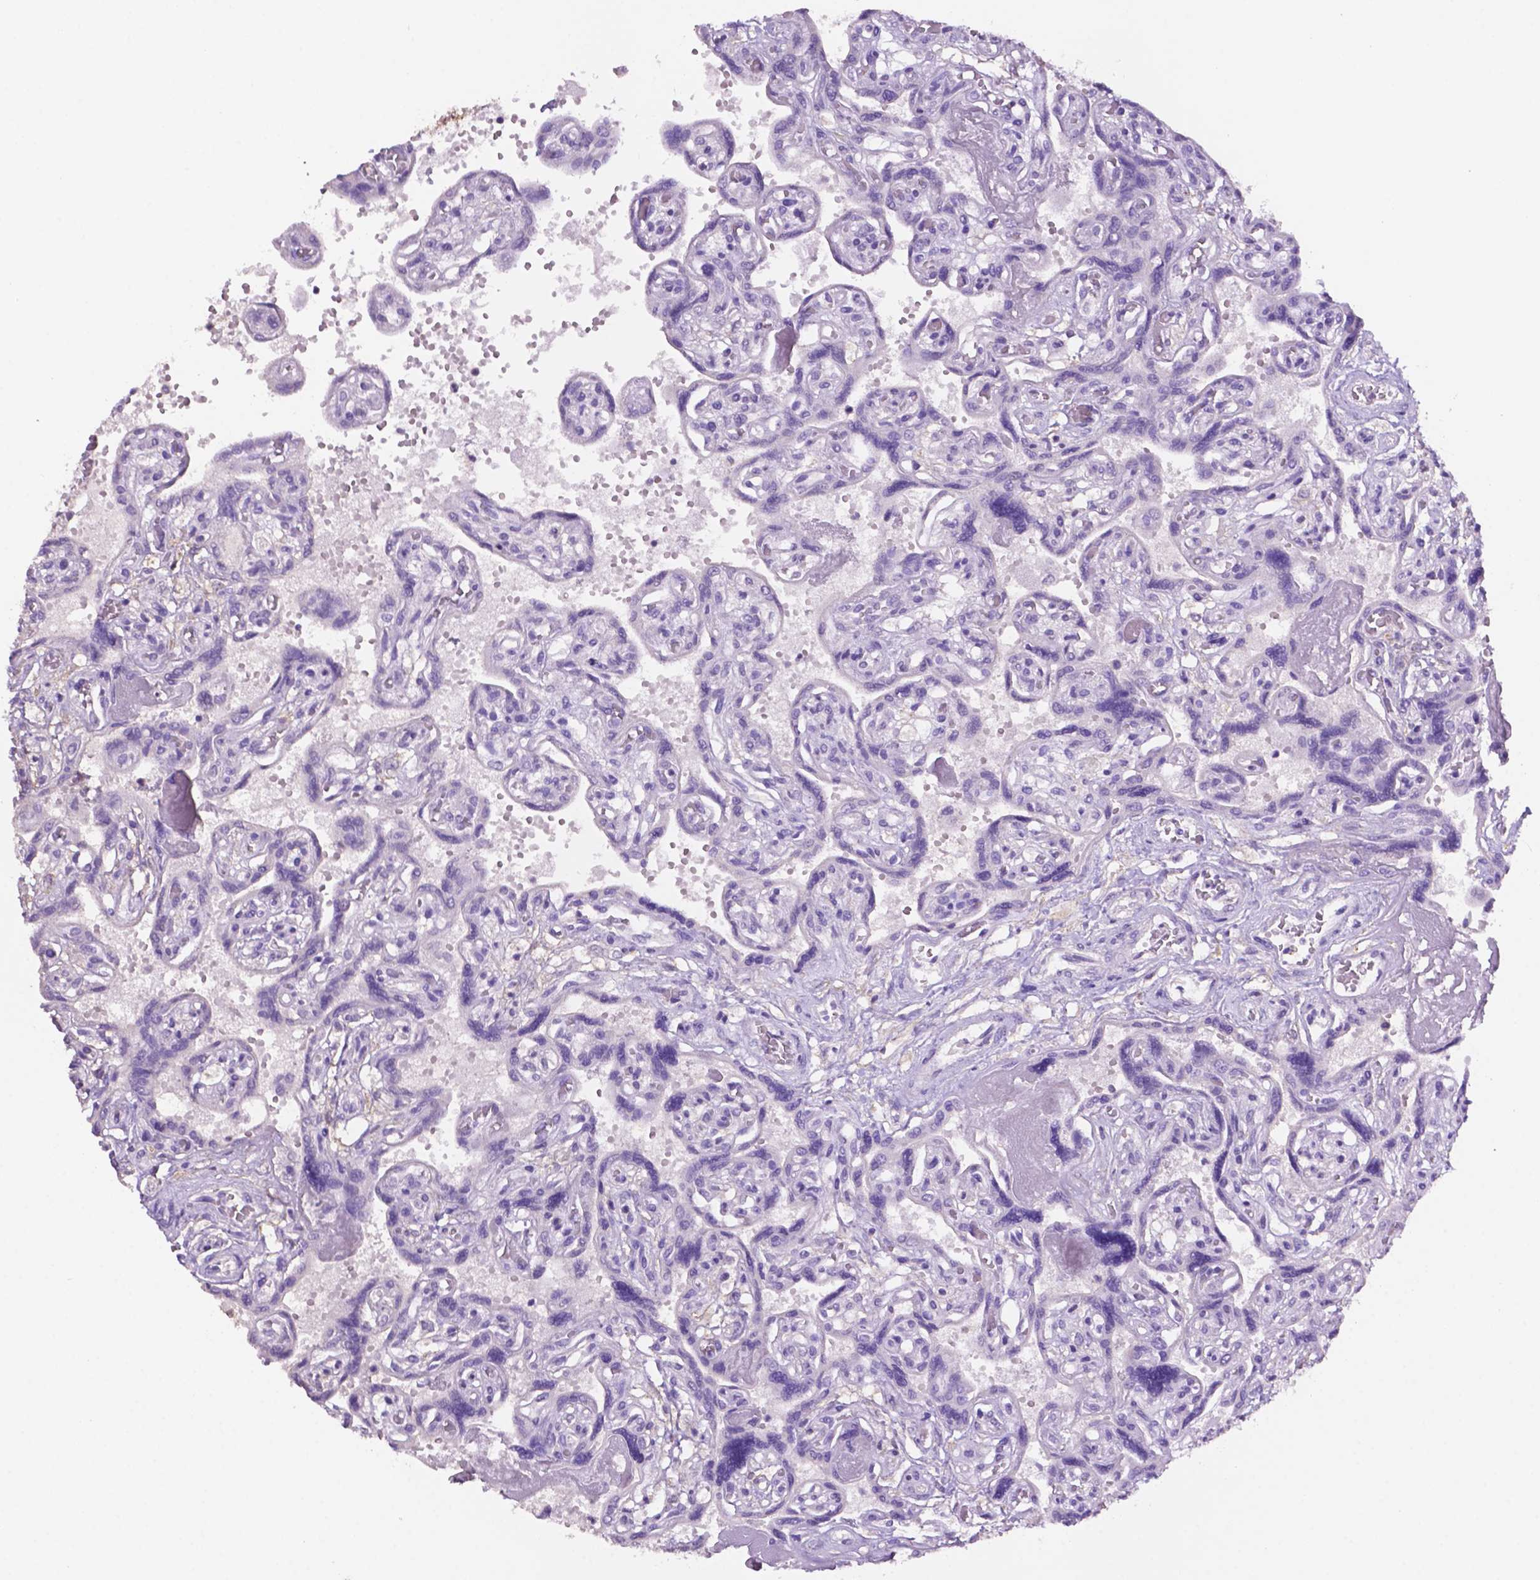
{"staining": {"intensity": "negative", "quantity": "none", "location": "none"}, "tissue": "placenta", "cell_type": "Decidual cells", "image_type": "normal", "snomed": [{"axis": "morphology", "description": "Normal tissue, NOS"}, {"axis": "topography", "description": "Placenta"}], "caption": "Placenta was stained to show a protein in brown. There is no significant positivity in decidual cells. (Immunohistochemistry, brightfield microscopy, high magnification).", "gene": "PRPS2", "patient": {"sex": "female", "age": 32}}